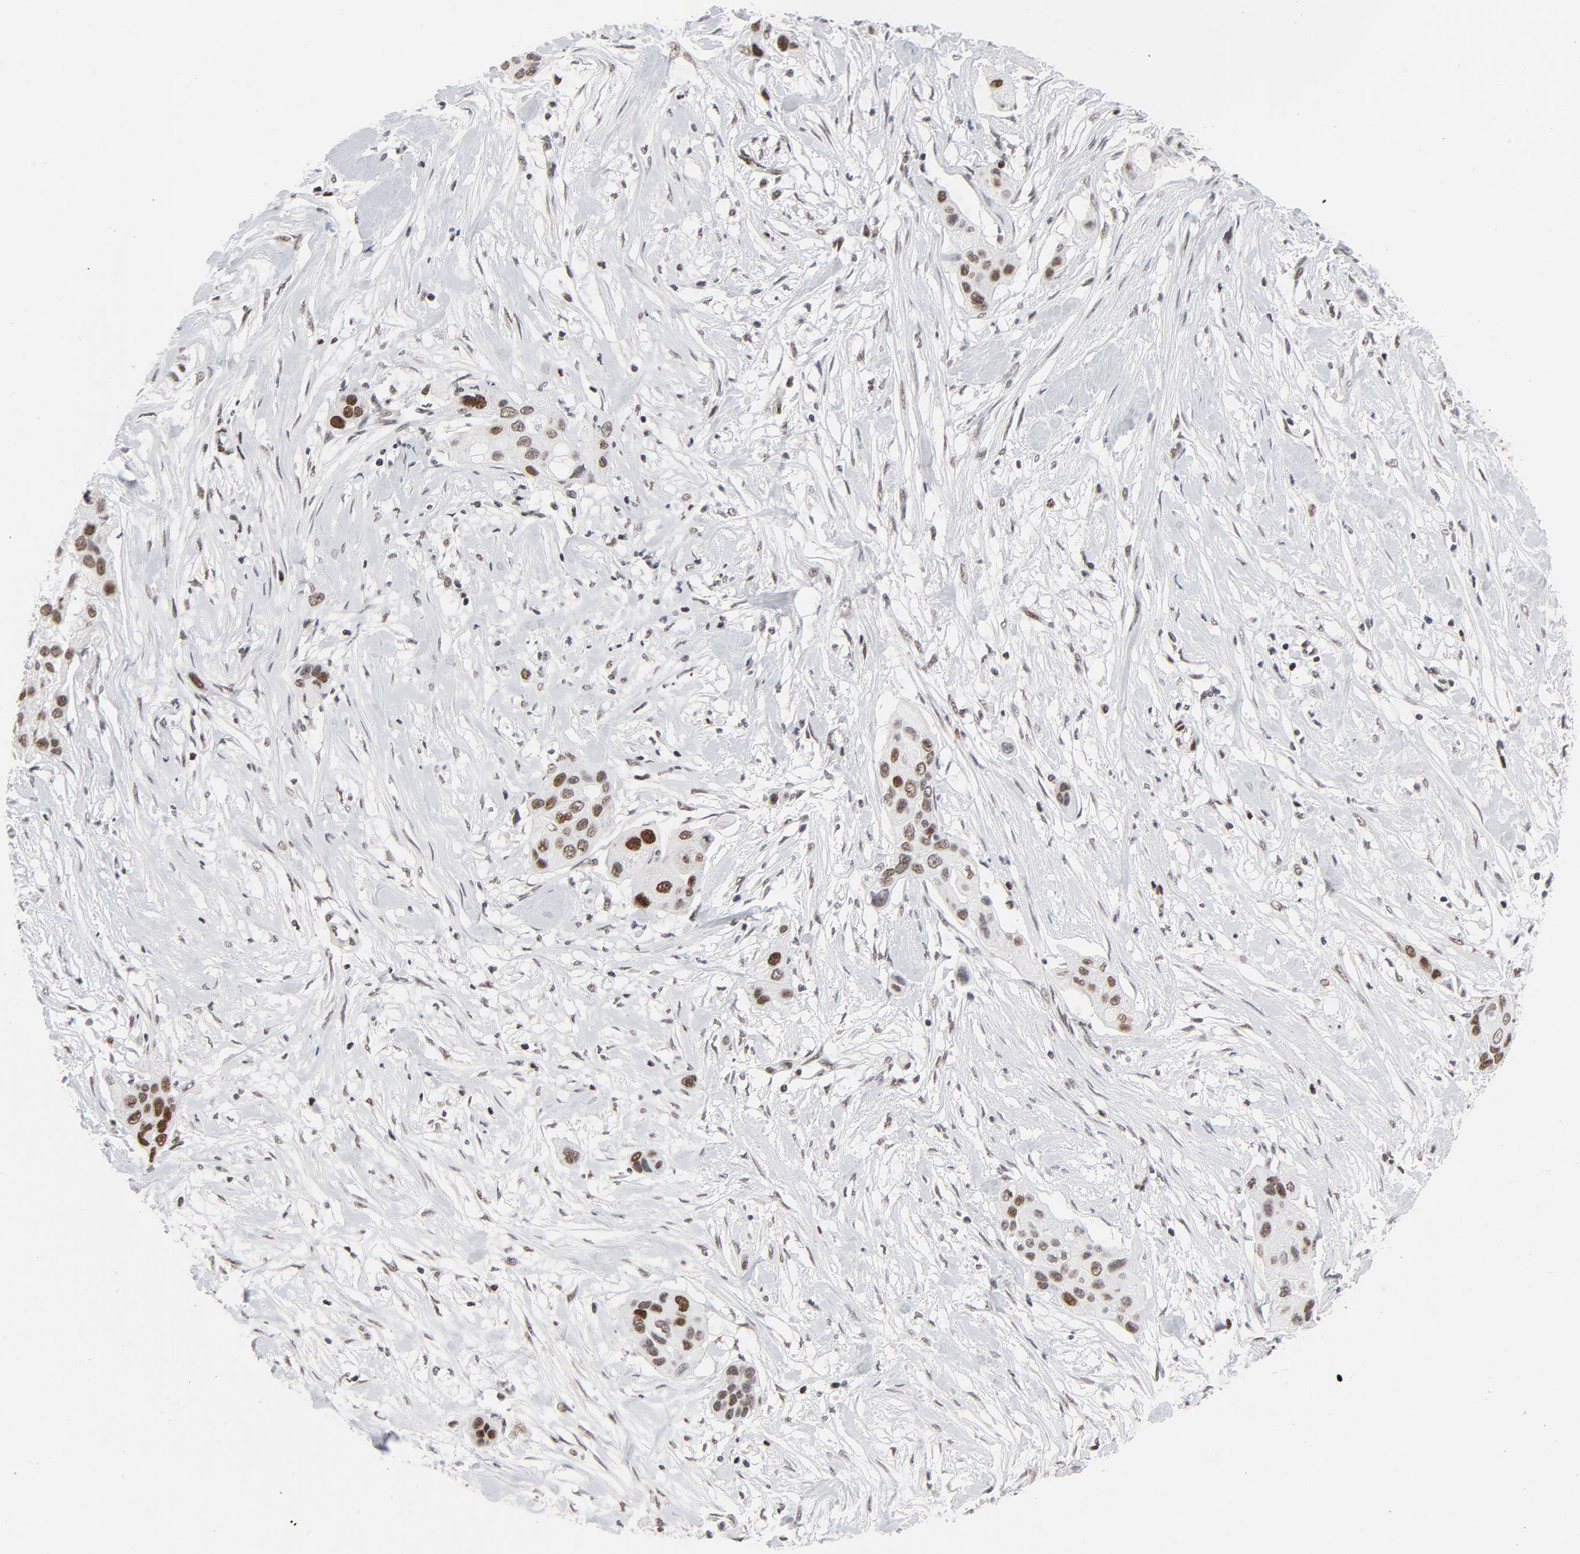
{"staining": {"intensity": "moderate", "quantity": ">75%", "location": "nuclear"}, "tissue": "pancreatic cancer", "cell_type": "Tumor cells", "image_type": "cancer", "snomed": [{"axis": "morphology", "description": "Adenocarcinoma, NOS"}, {"axis": "topography", "description": "Pancreas"}], "caption": "A micrograph of adenocarcinoma (pancreatic) stained for a protein shows moderate nuclear brown staining in tumor cells.", "gene": "RFC4", "patient": {"sex": "female", "age": 60}}